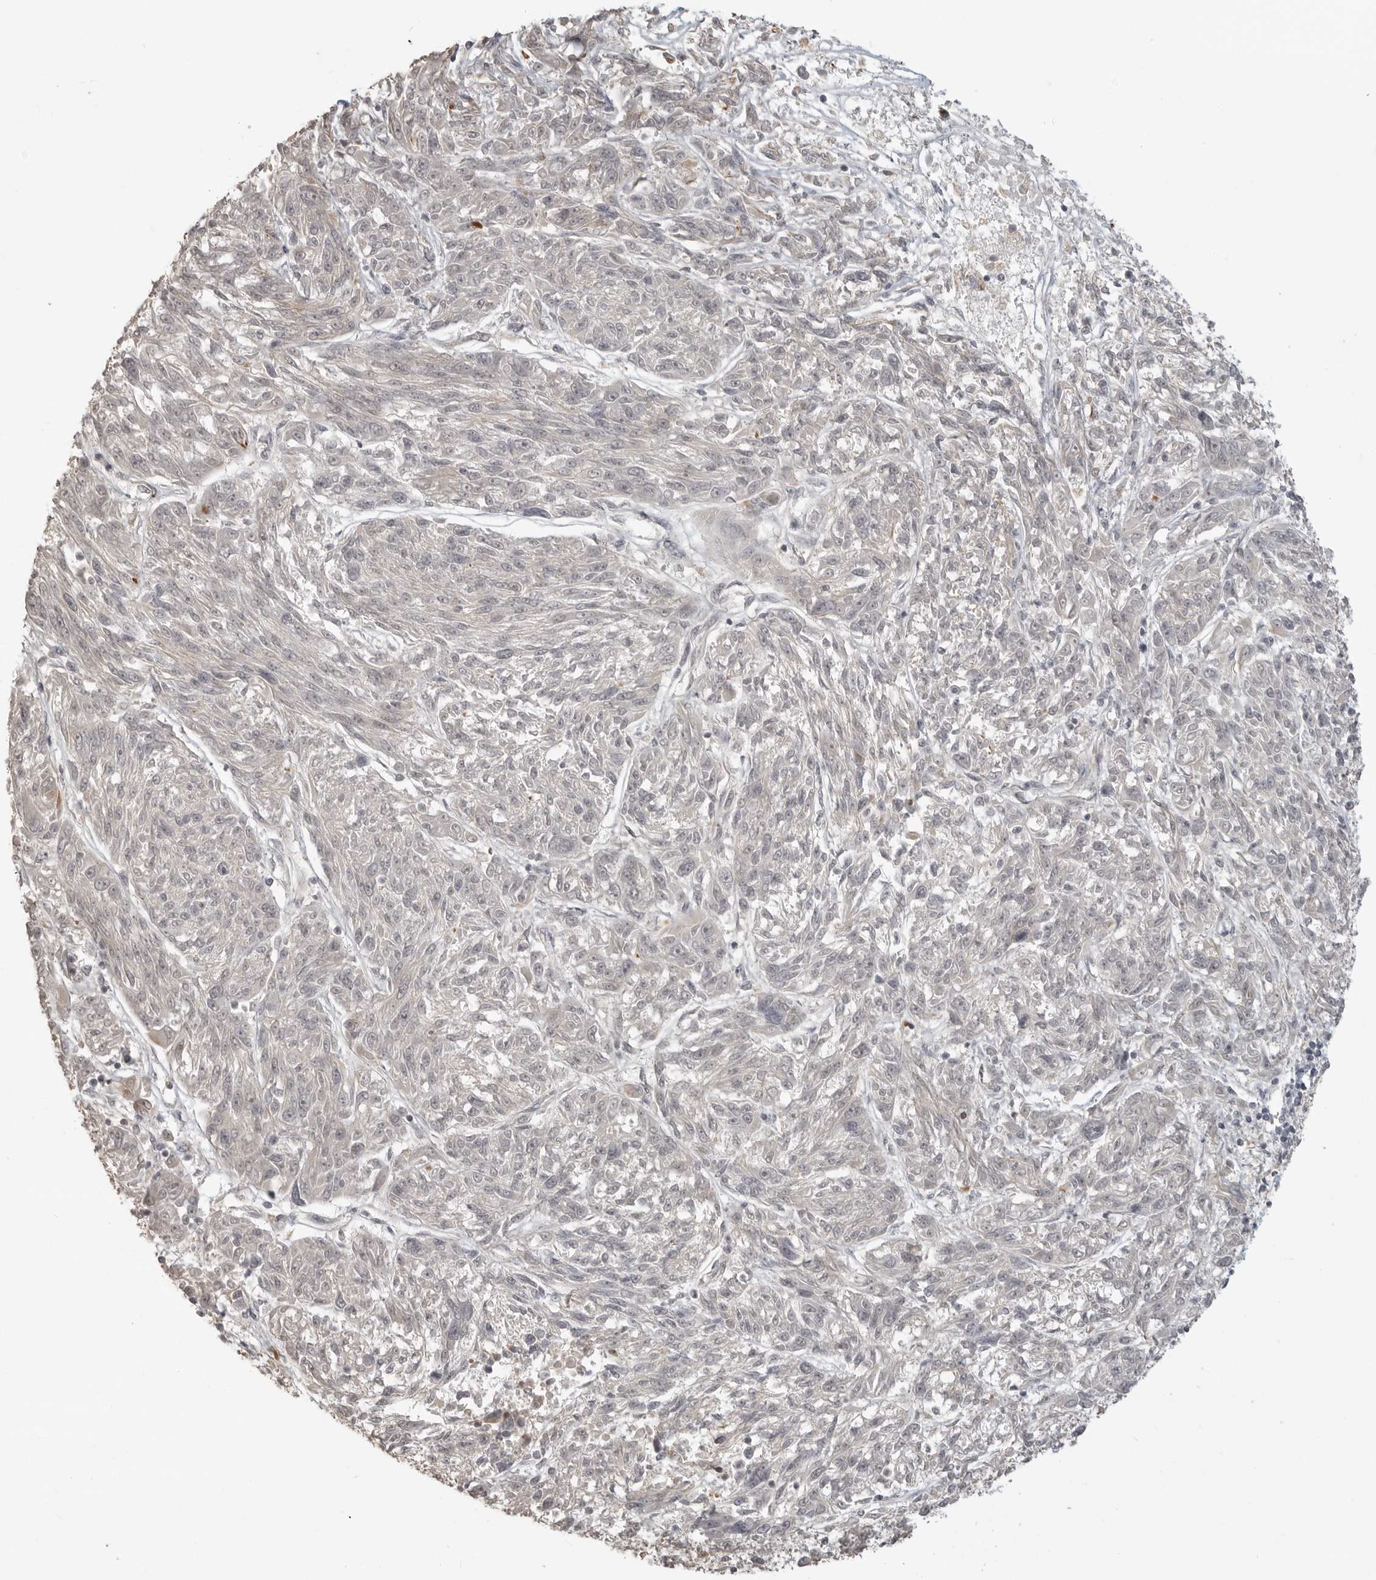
{"staining": {"intensity": "negative", "quantity": "none", "location": "none"}, "tissue": "melanoma", "cell_type": "Tumor cells", "image_type": "cancer", "snomed": [{"axis": "morphology", "description": "Malignant melanoma, NOS"}, {"axis": "topography", "description": "Skin"}], "caption": "This is an immunohistochemistry micrograph of melanoma. There is no positivity in tumor cells.", "gene": "SMG8", "patient": {"sex": "male", "age": 53}}